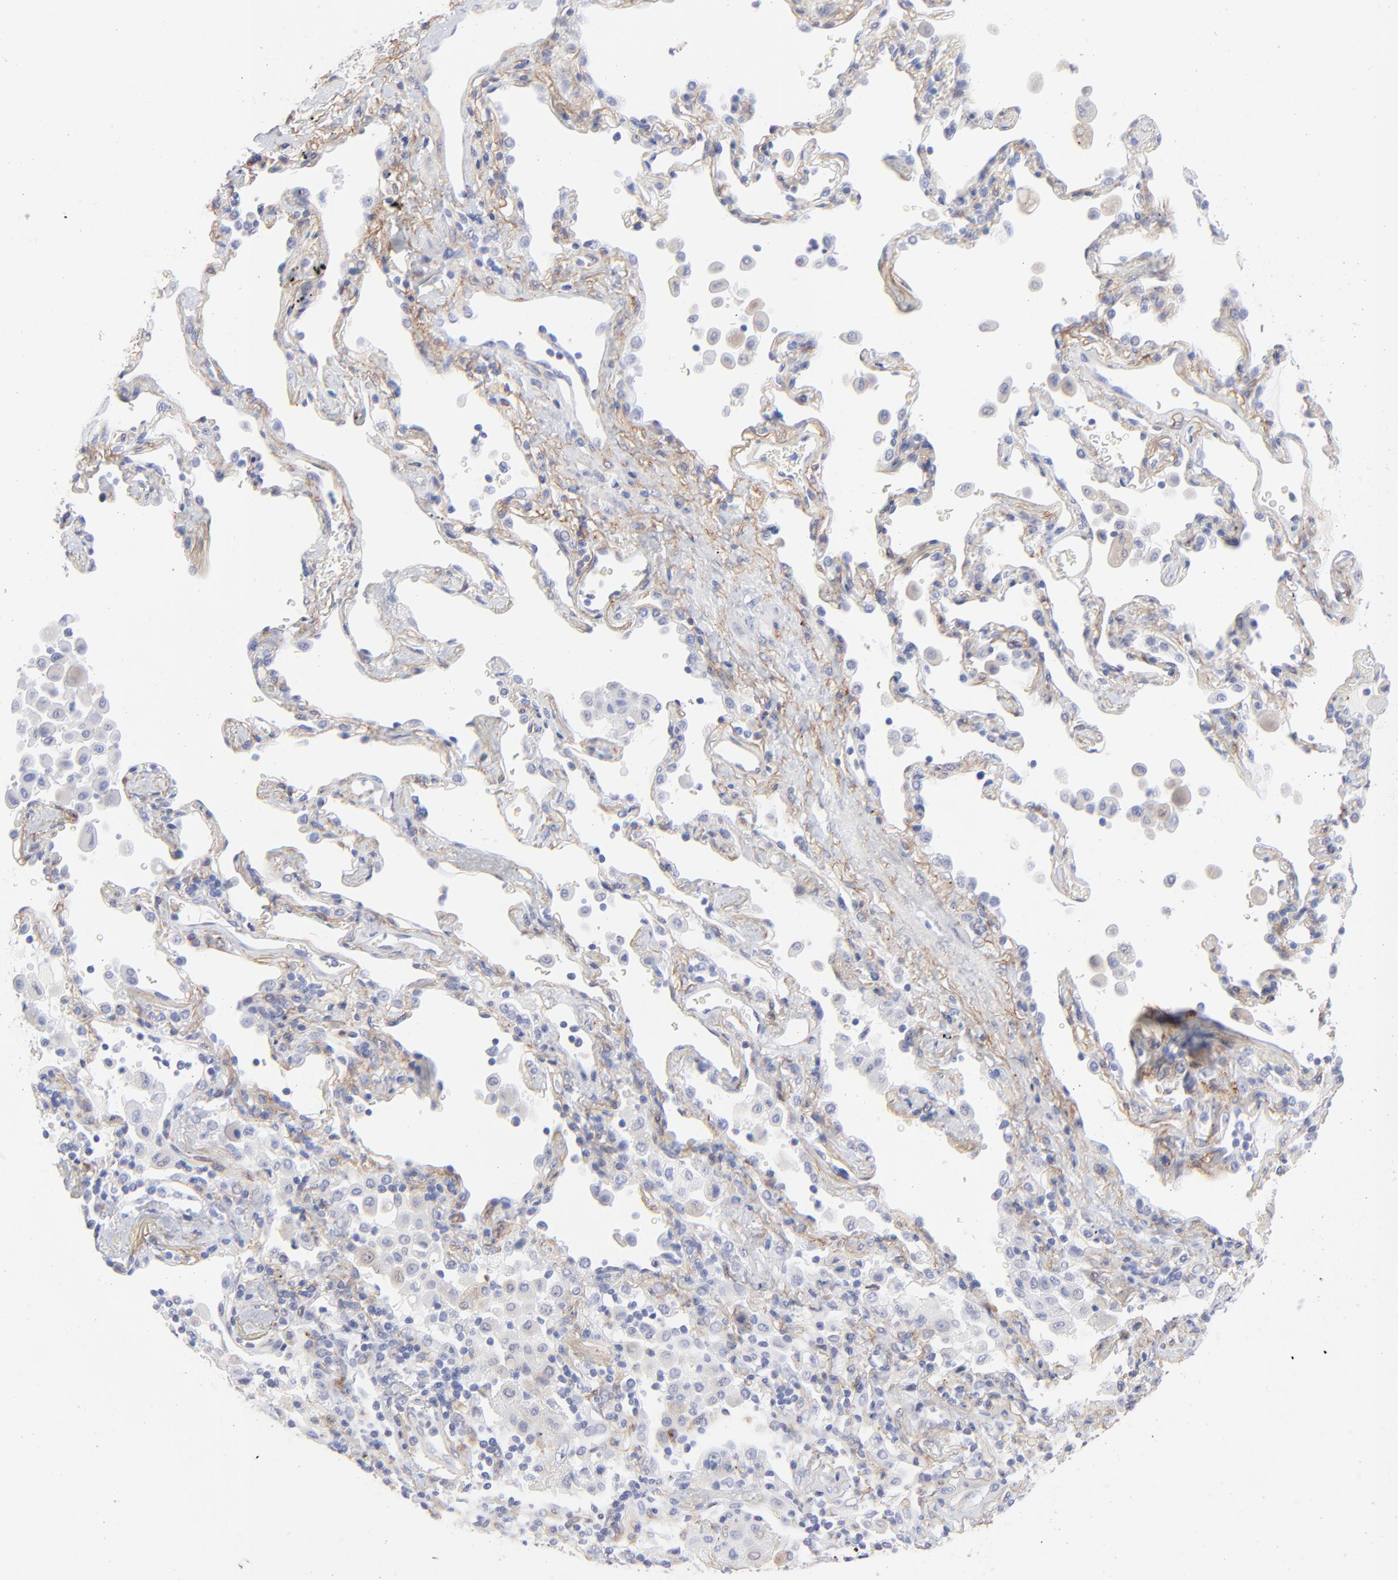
{"staining": {"intensity": "negative", "quantity": "none", "location": "none"}, "tissue": "lung cancer", "cell_type": "Tumor cells", "image_type": "cancer", "snomed": [{"axis": "morphology", "description": "Squamous cell carcinoma, NOS"}, {"axis": "topography", "description": "Lung"}], "caption": "A high-resolution image shows IHC staining of lung cancer (squamous cell carcinoma), which shows no significant positivity in tumor cells. (DAB (3,3'-diaminobenzidine) immunohistochemistry visualized using brightfield microscopy, high magnification).", "gene": "PDGFRB", "patient": {"sex": "female", "age": 67}}